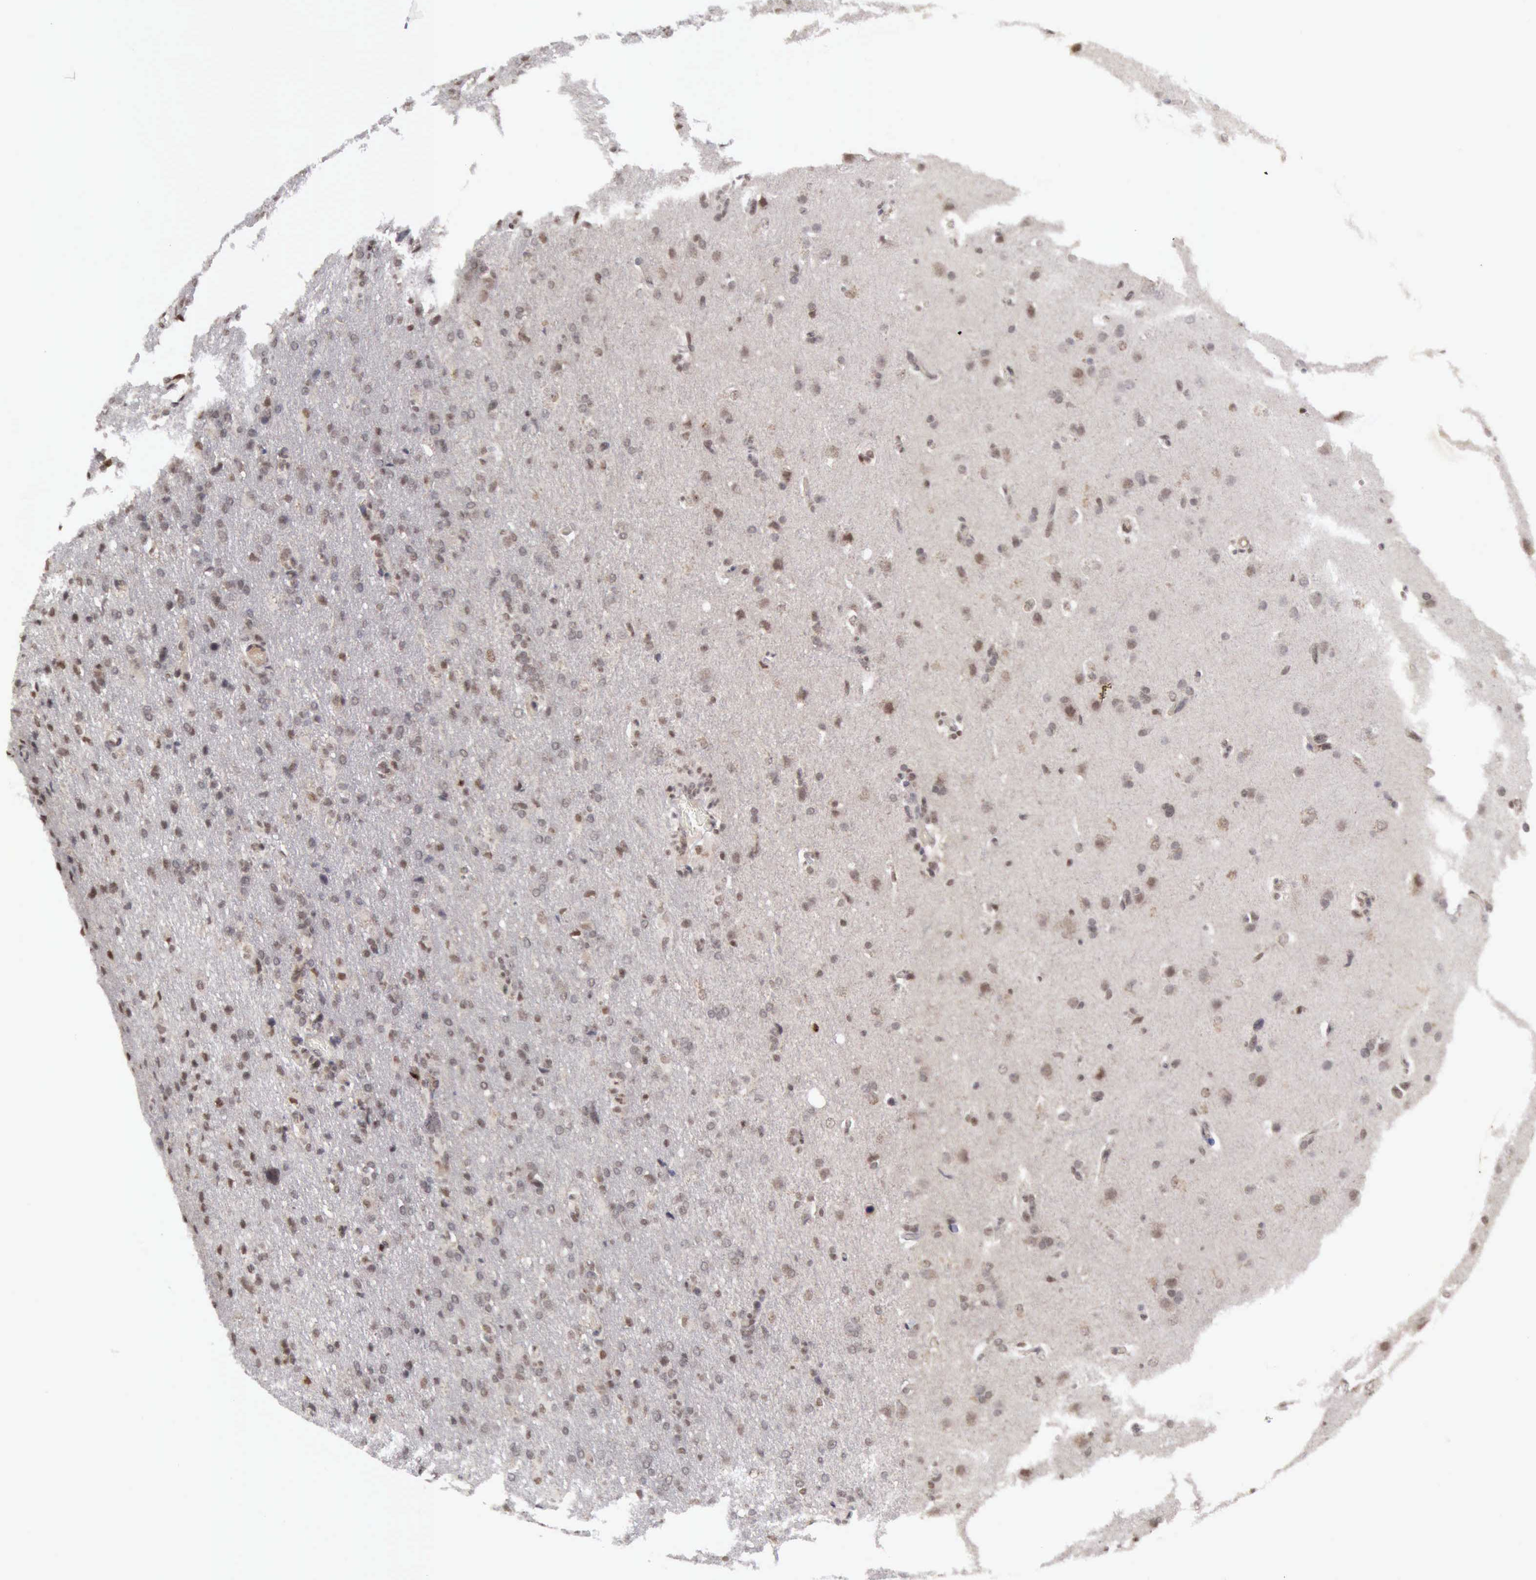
{"staining": {"intensity": "weak", "quantity": "<25%", "location": "nuclear"}, "tissue": "glioma", "cell_type": "Tumor cells", "image_type": "cancer", "snomed": [{"axis": "morphology", "description": "Glioma, malignant, High grade"}, {"axis": "topography", "description": "Brain"}], "caption": "Malignant glioma (high-grade) stained for a protein using IHC demonstrates no staining tumor cells.", "gene": "CDKN2A", "patient": {"sex": "male", "age": 68}}